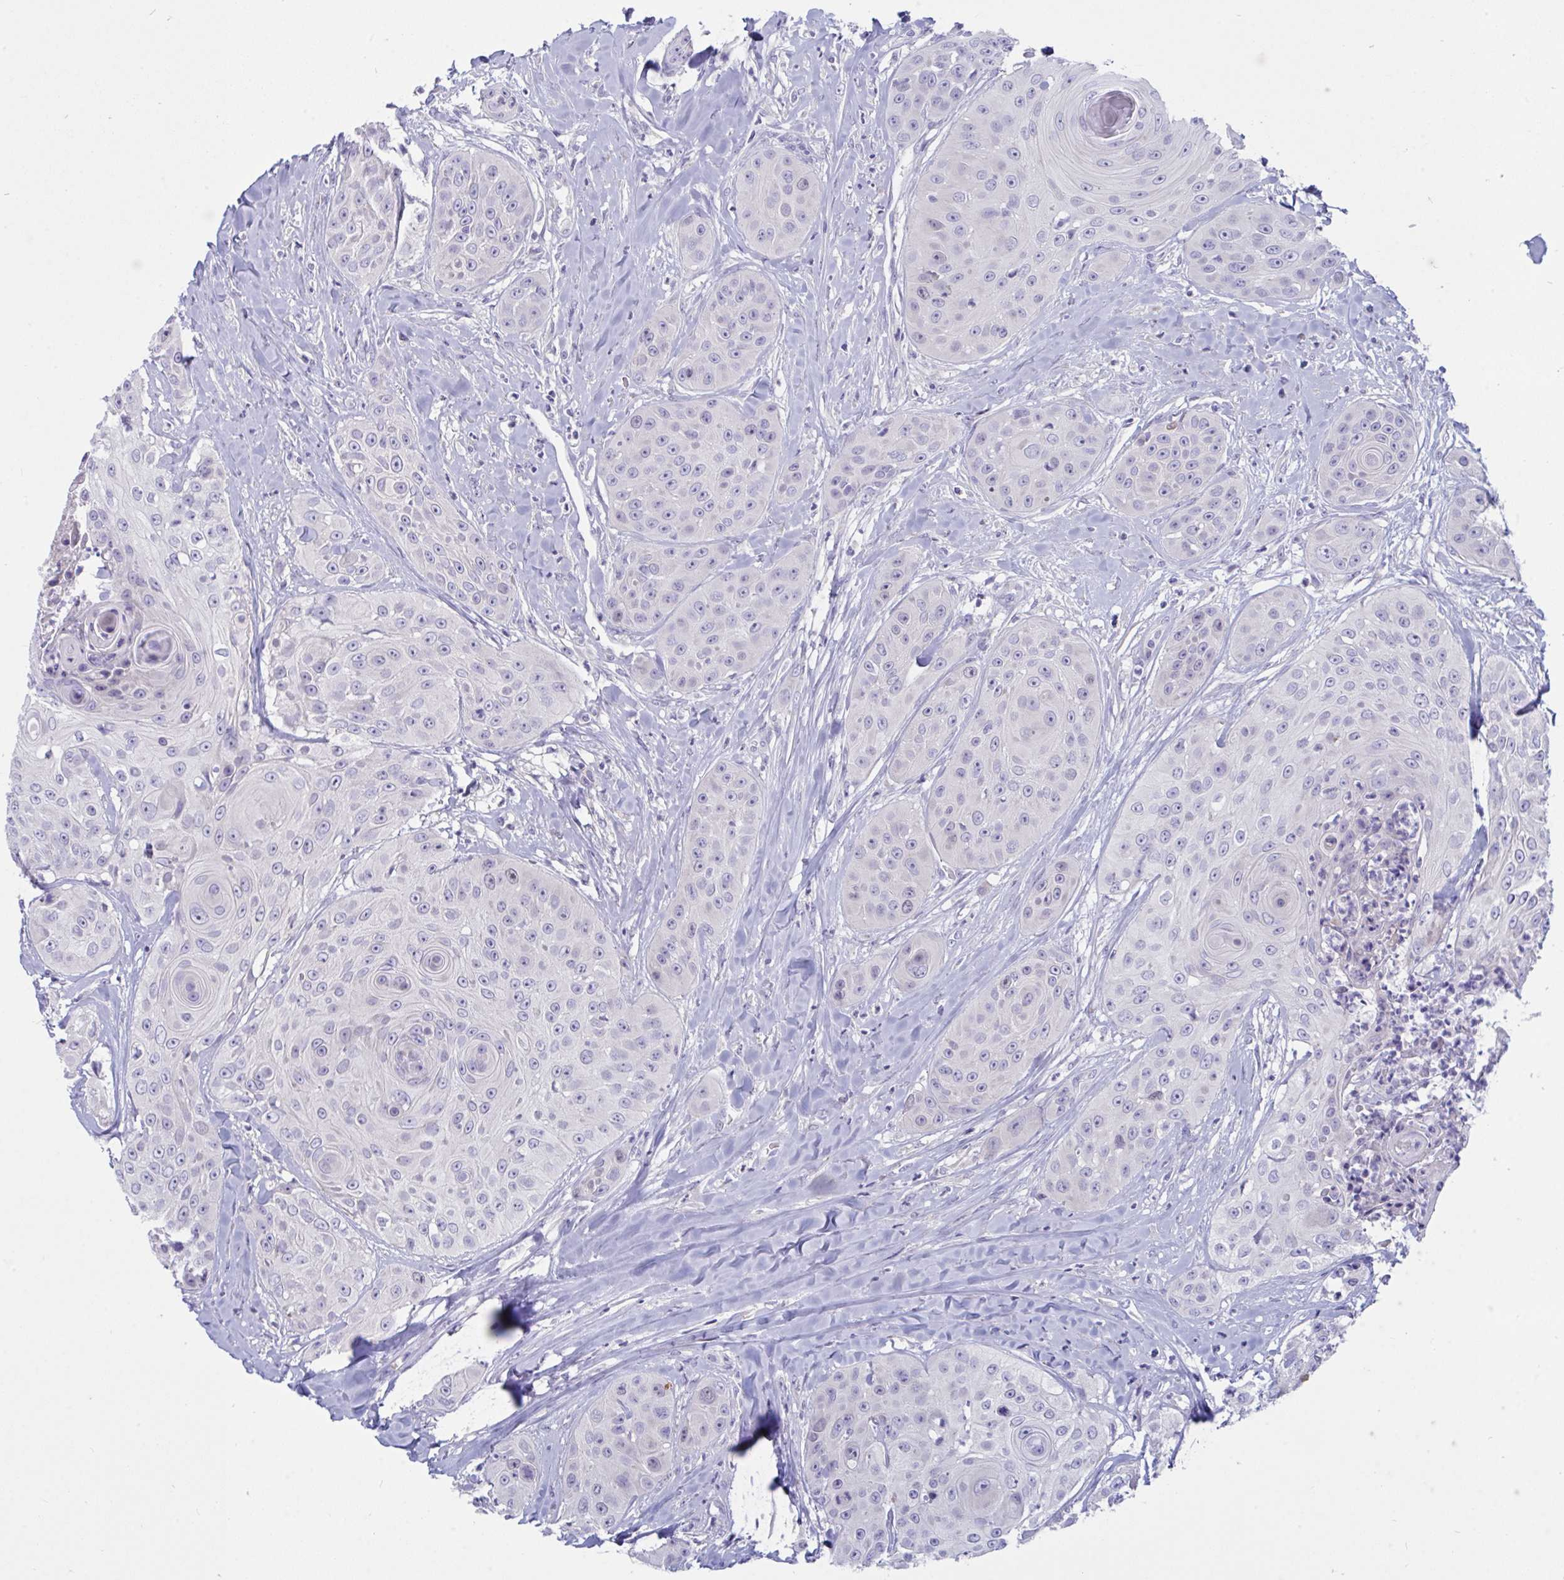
{"staining": {"intensity": "negative", "quantity": "none", "location": "none"}, "tissue": "head and neck cancer", "cell_type": "Tumor cells", "image_type": "cancer", "snomed": [{"axis": "morphology", "description": "Squamous cell carcinoma, NOS"}, {"axis": "topography", "description": "Head-Neck"}], "caption": "A micrograph of human head and neck cancer is negative for staining in tumor cells.", "gene": "DTX3", "patient": {"sex": "male", "age": 83}}